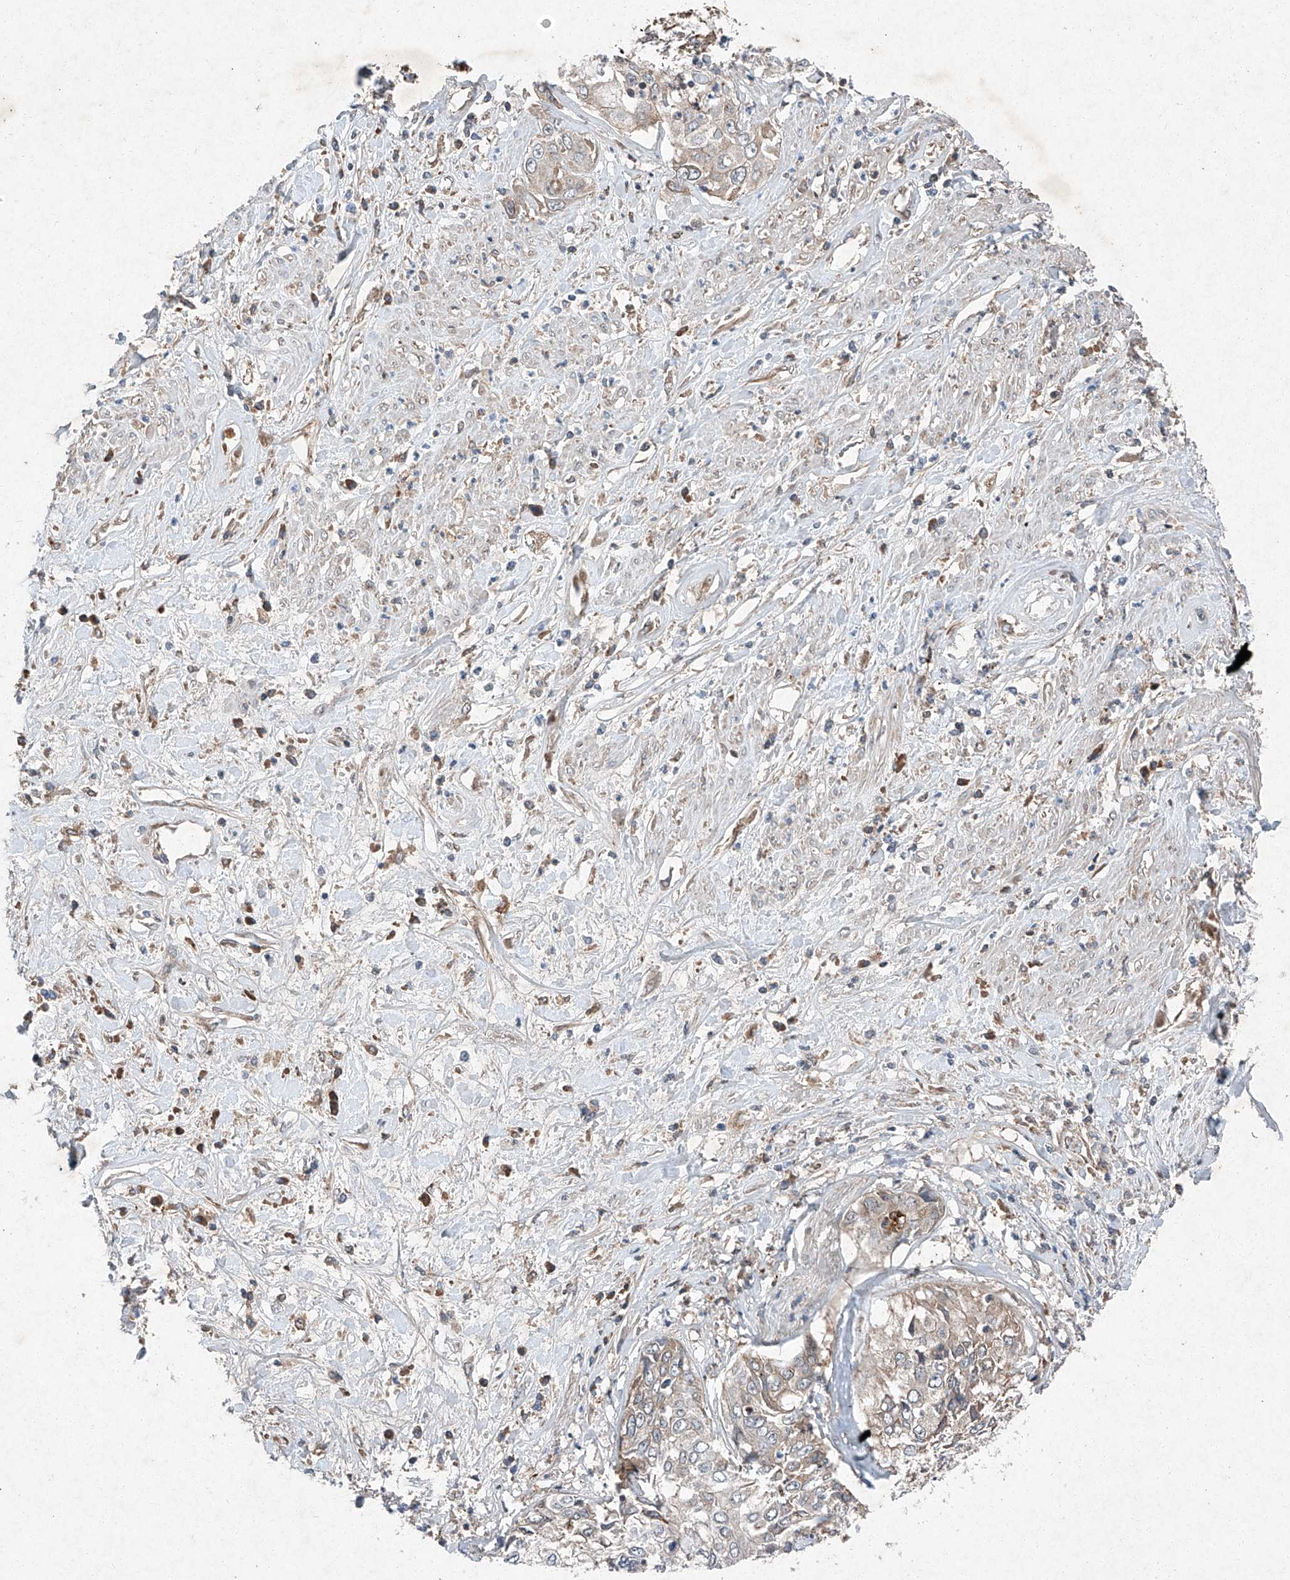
{"staining": {"intensity": "negative", "quantity": "none", "location": "none"}, "tissue": "cervical cancer", "cell_type": "Tumor cells", "image_type": "cancer", "snomed": [{"axis": "morphology", "description": "Squamous cell carcinoma, NOS"}, {"axis": "topography", "description": "Cervix"}], "caption": "Cervical cancer (squamous cell carcinoma) was stained to show a protein in brown. There is no significant expression in tumor cells.", "gene": "RUSC1", "patient": {"sex": "female", "age": 31}}